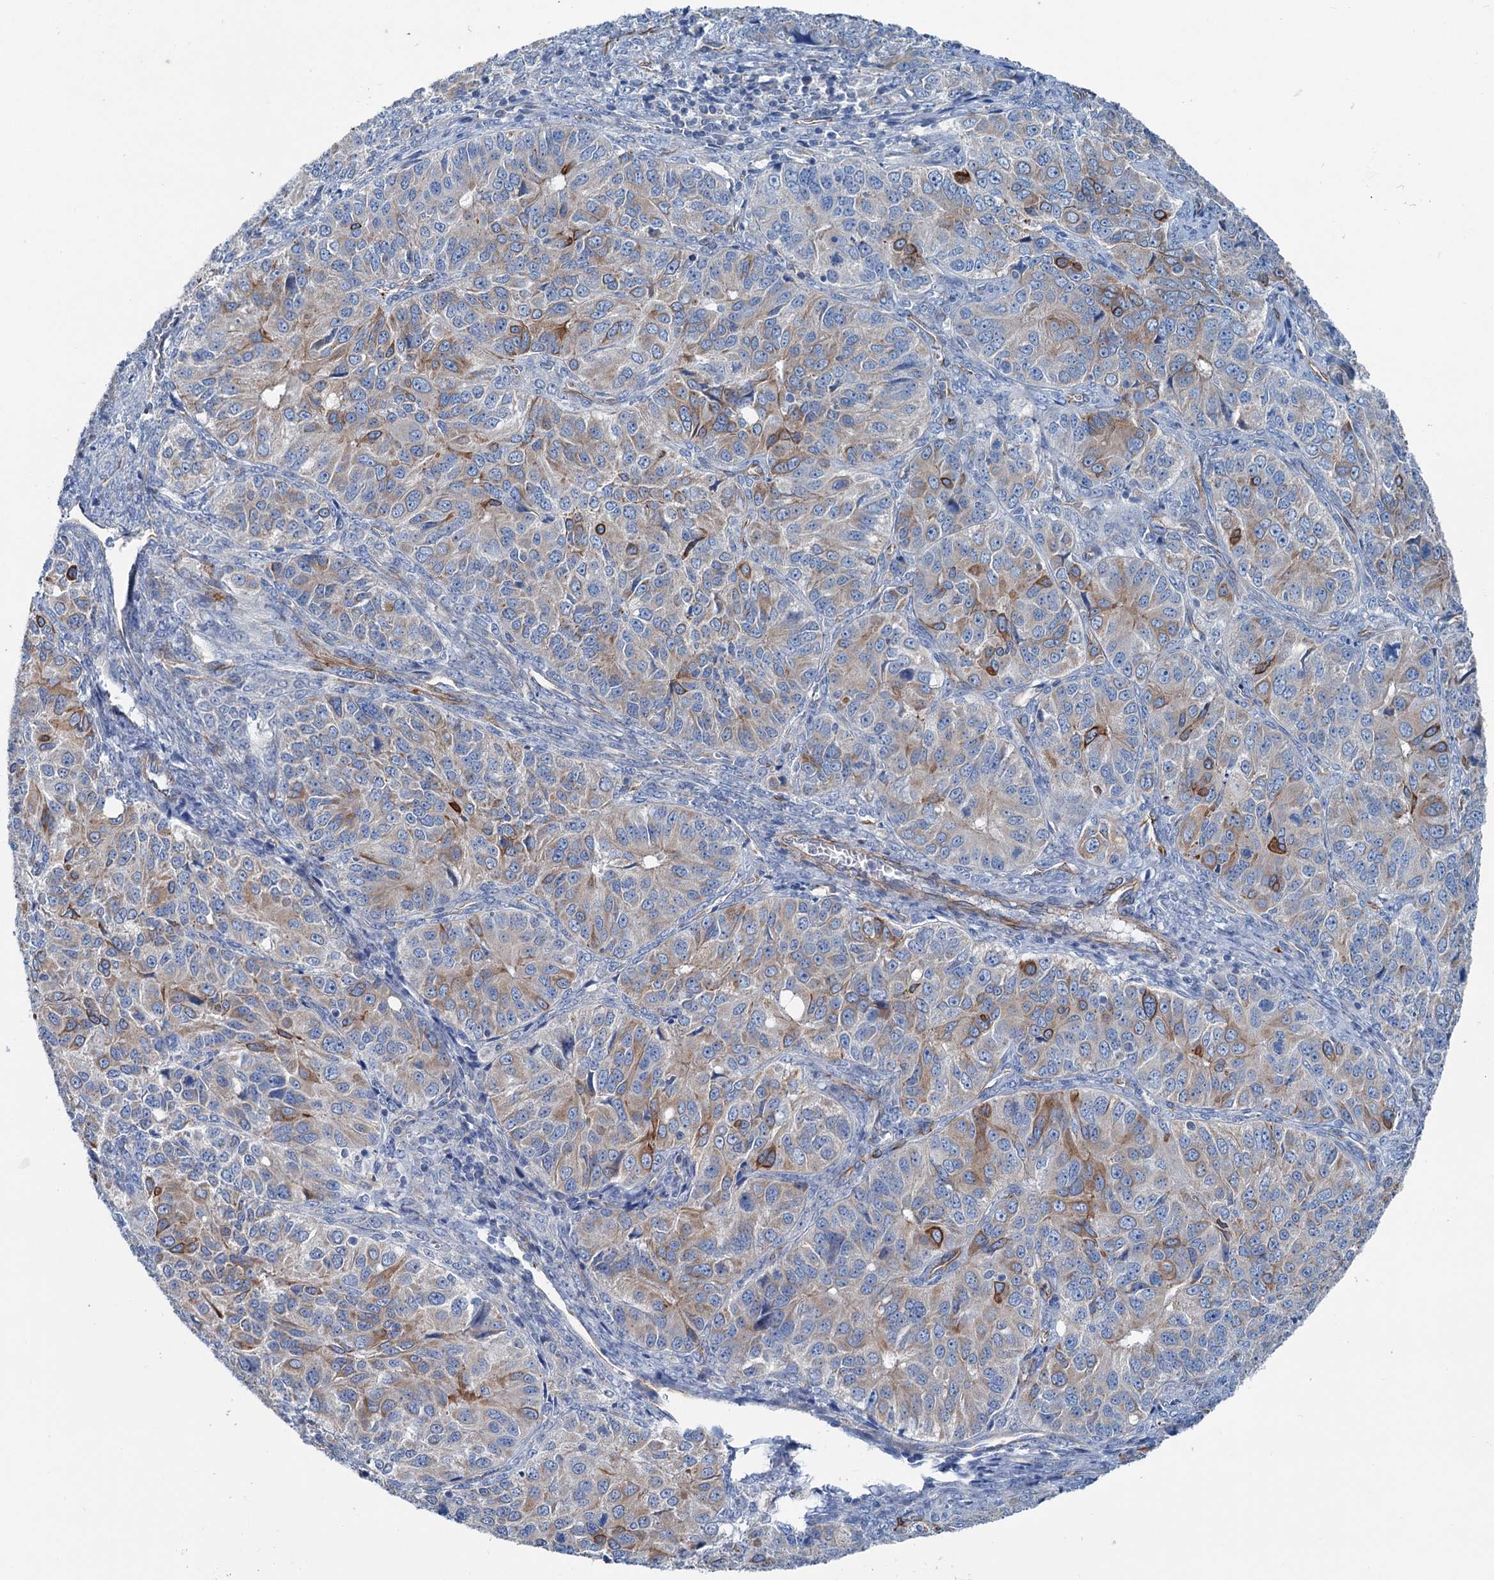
{"staining": {"intensity": "moderate", "quantity": "<25%", "location": "cytoplasmic/membranous"}, "tissue": "ovarian cancer", "cell_type": "Tumor cells", "image_type": "cancer", "snomed": [{"axis": "morphology", "description": "Carcinoma, endometroid"}, {"axis": "topography", "description": "Ovary"}], "caption": "Immunohistochemical staining of human endometroid carcinoma (ovarian) displays moderate cytoplasmic/membranous protein positivity in about <25% of tumor cells.", "gene": "CALCOCO1", "patient": {"sex": "female", "age": 51}}